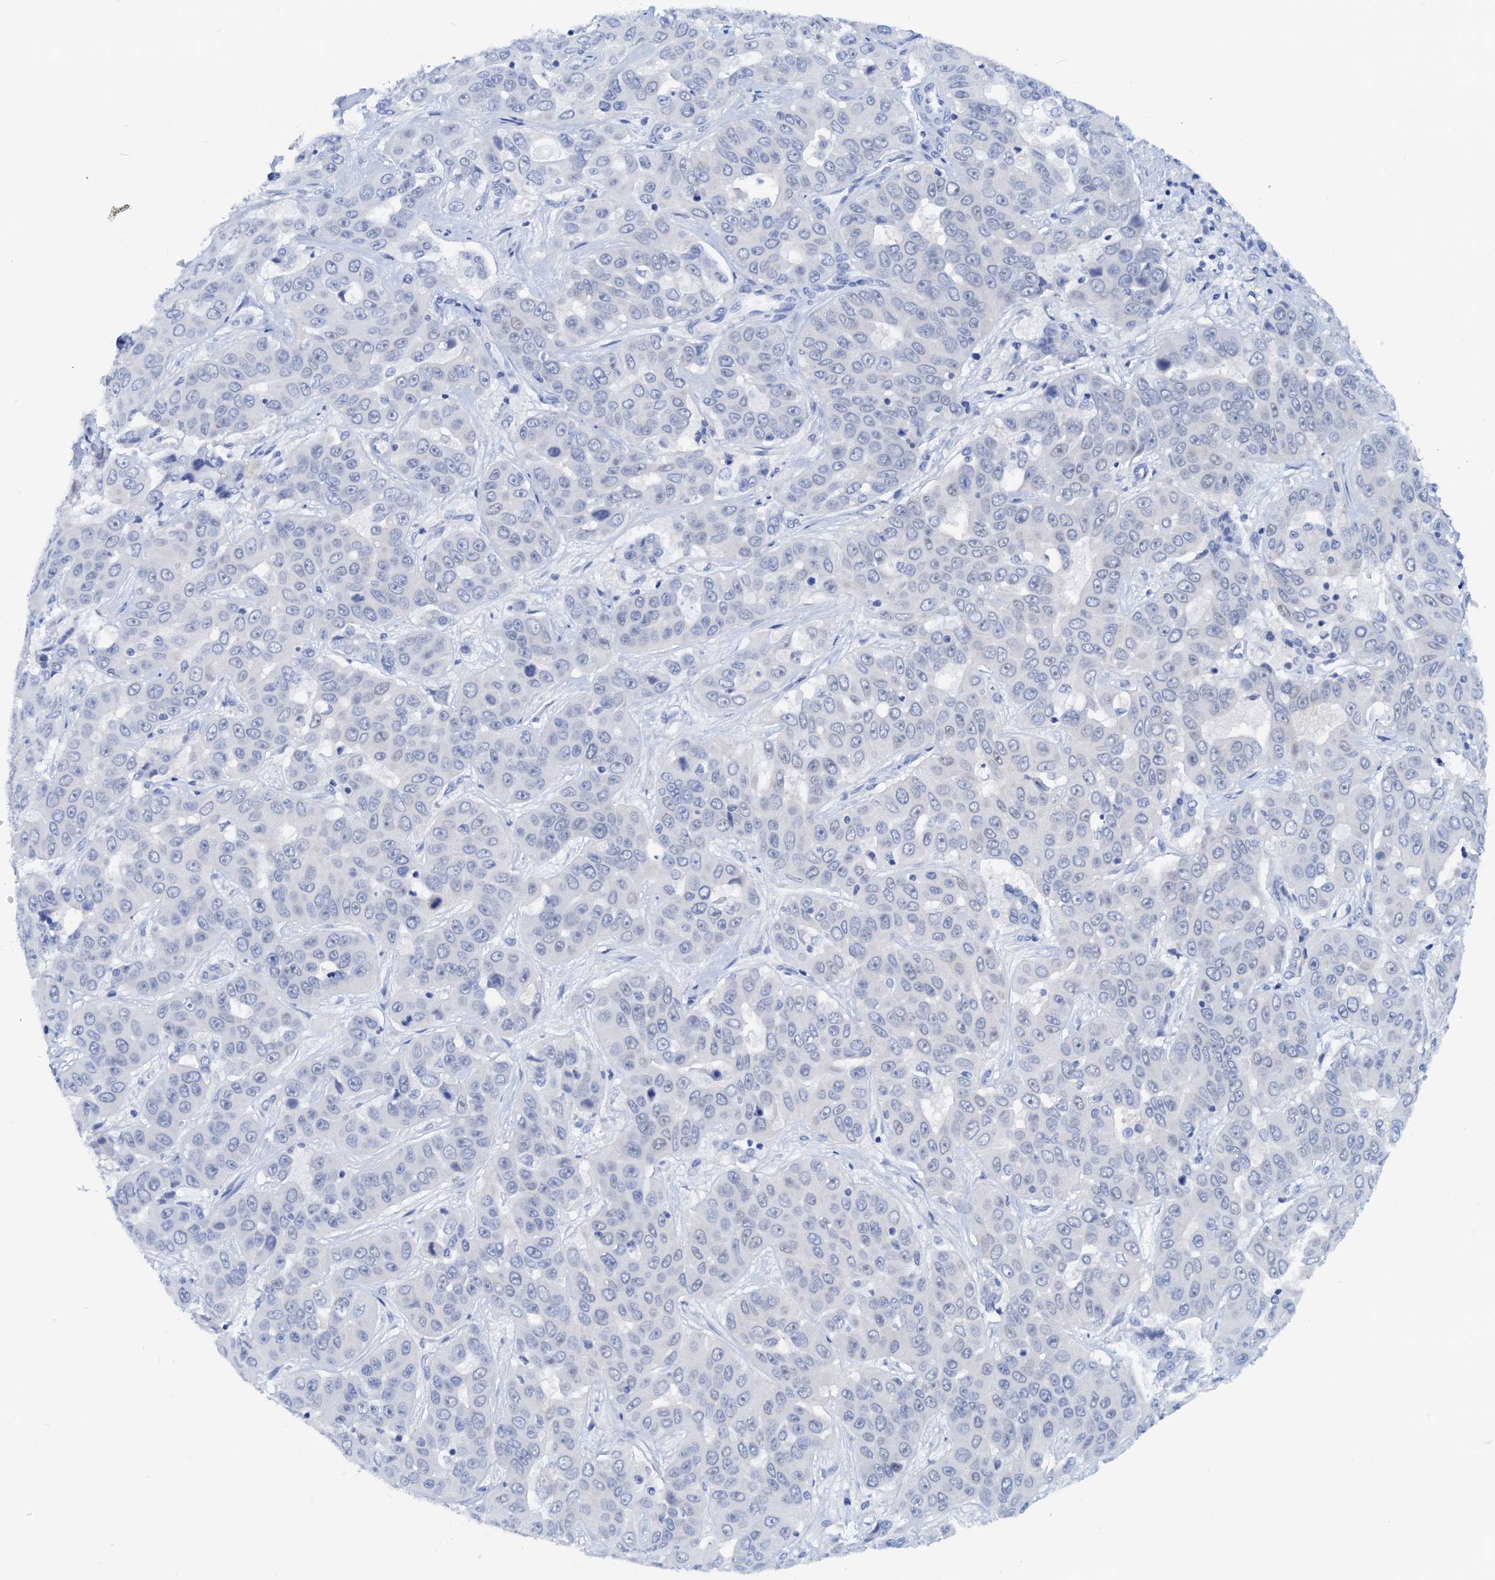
{"staining": {"intensity": "negative", "quantity": "none", "location": "none"}, "tissue": "liver cancer", "cell_type": "Tumor cells", "image_type": "cancer", "snomed": [{"axis": "morphology", "description": "Cholangiocarcinoma"}, {"axis": "topography", "description": "Liver"}], "caption": "A micrograph of liver cholangiocarcinoma stained for a protein displays no brown staining in tumor cells.", "gene": "PTGES3", "patient": {"sex": "female", "age": 52}}